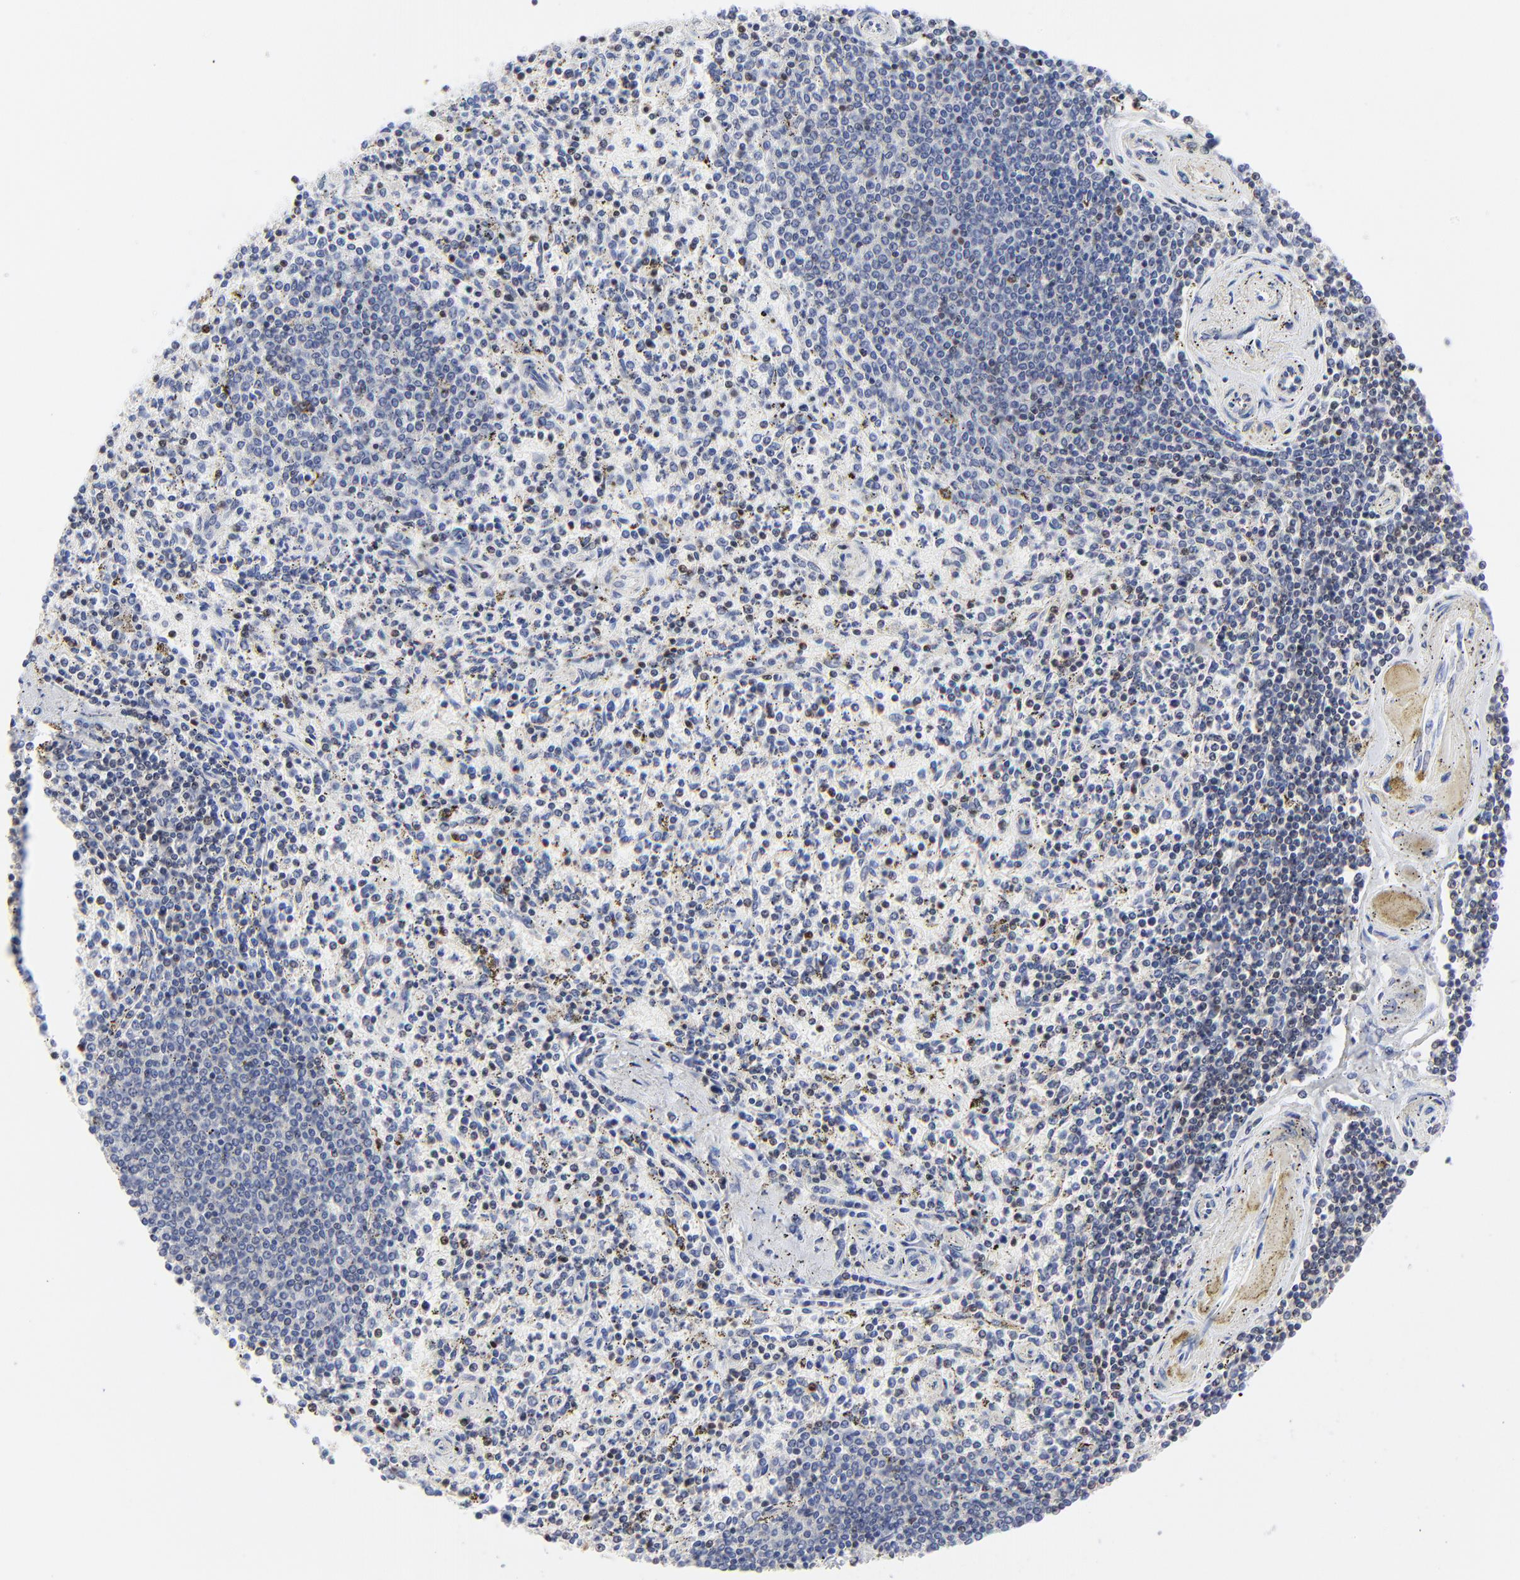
{"staining": {"intensity": "strong", "quantity": "<25%", "location": "nuclear"}, "tissue": "spleen", "cell_type": "Cells in red pulp", "image_type": "normal", "snomed": [{"axis": "morphology", "description": "Normal tissue, NOS"}, {"axis": "topography", "description": "Spleen"}], "caption": "Immunohistochemistry (IHC) (DAB (3,3'-diaminobenzidine)) staining of normal spleen demonstrates strong nuclear protein staining in about <25% of cells in red pulp. Nuclei are stained in blue.", "gene": "ZAP70", "patient": {"sex": "male", "age": 72}}